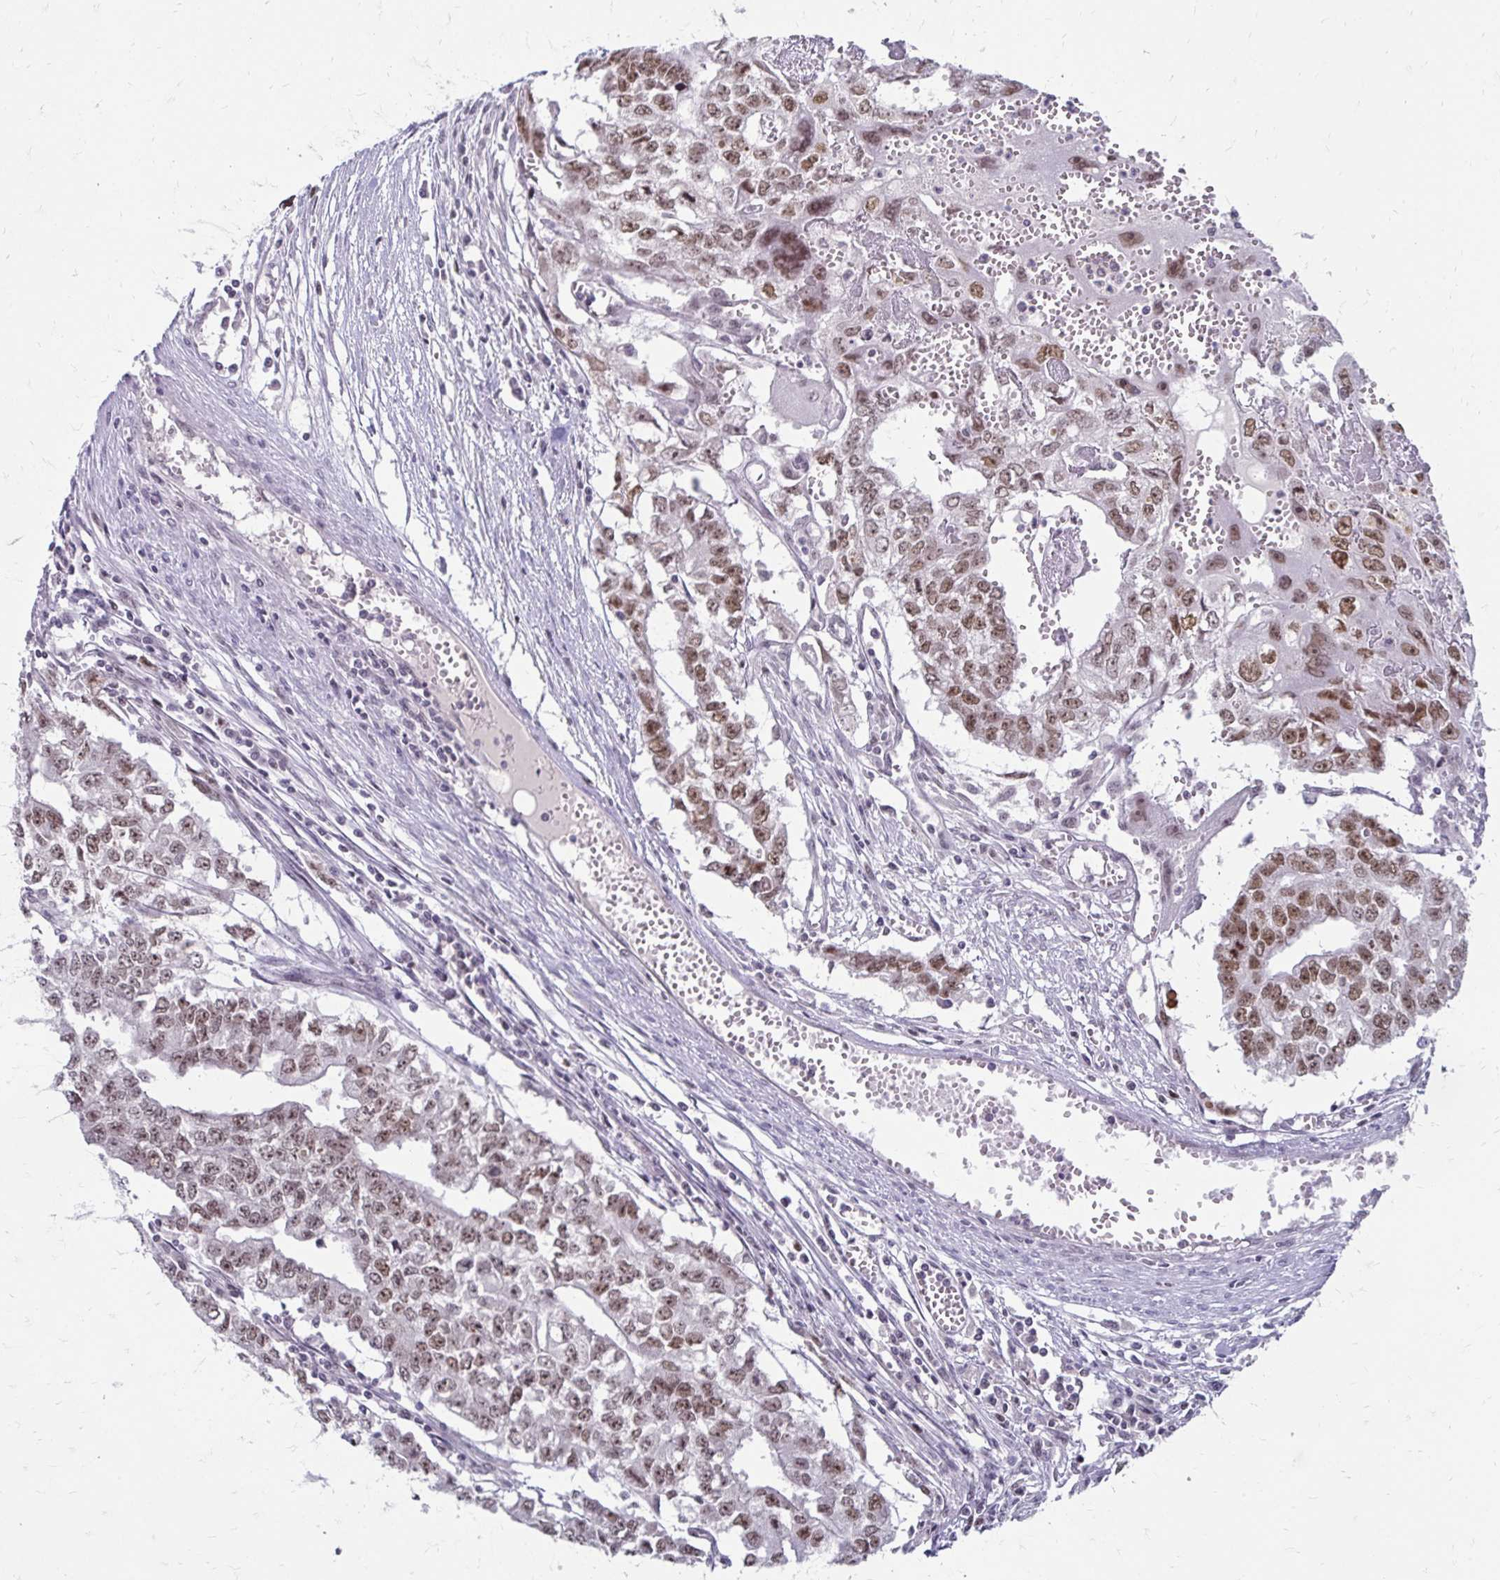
{"staining": {"intensity": "moderate", "quantity": ">75%", "location": "nuclear"}, "tissue": "testis cancer", "cell_type": "Tumor cells", "image_type": "cancer", "snomed": [{"axis": "morphology", "description": "Carcinoma, Embryonal, NOS"}, {"axis": "morphology", "description": "Teratoma, malignant, NOS"}, {"axis": "topography", "description": "Testis"}], "caption": "Immunohistochemical staining of human testis cancer (embryonal carcinoma) reveals medium levels of moderate nuclear protein positivity in about >75% of tumor cells.", "gene": "EED", "patient": {"sex": "male", "age": 24}}